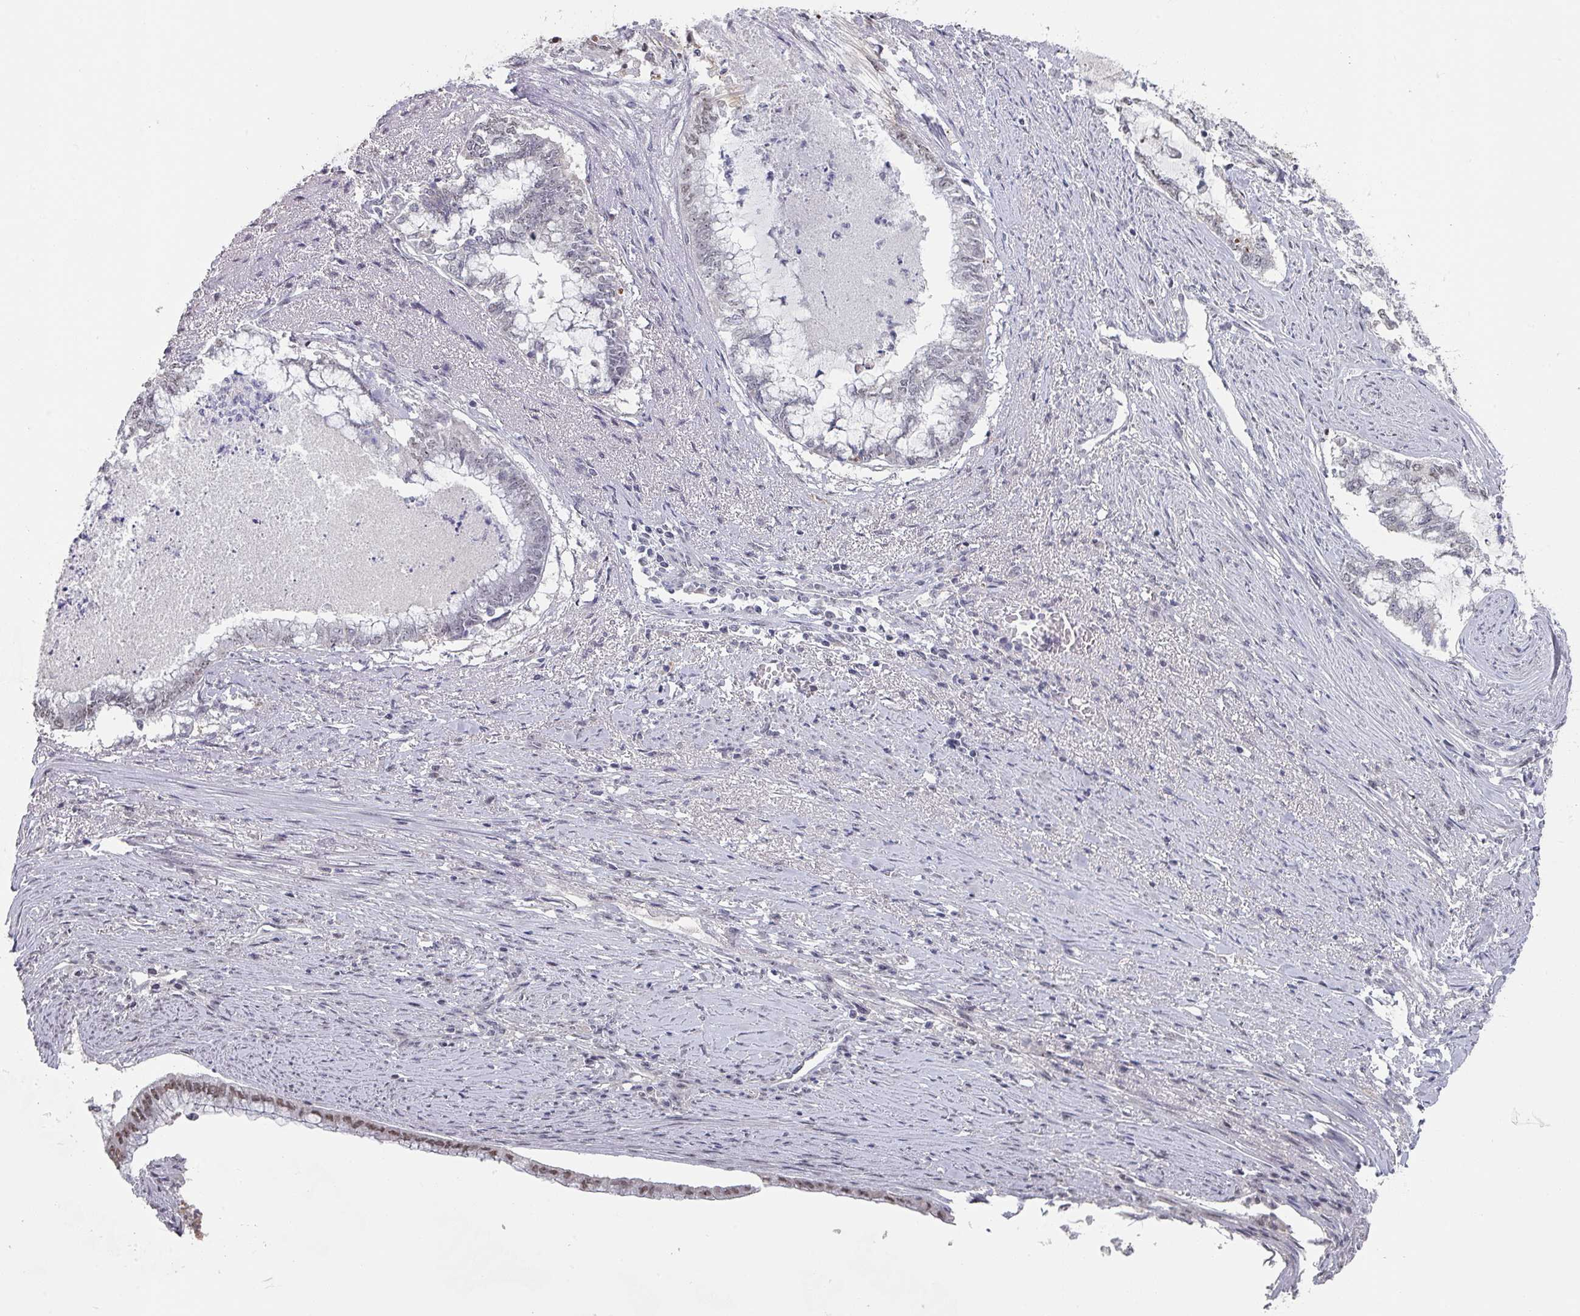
{"staining": {"intensity": "negative", "quantity": "none", "location": "none"}, "tissue": "endometrial cancer", "cell_type": "Tumor cells", "image_type": "cancer", "snomed": [{"axis": "morphology", "description": "Adenocarcinoma, NOS"}, {"axis": "topography", "description": "Endometrium"}], "caption": "Immunohistochemistry (IHC) of endometrial cancer reveals no positivity in tumor cells.", "gene": "ZNF654", "patient": {"sex": "female", "age": 79}}